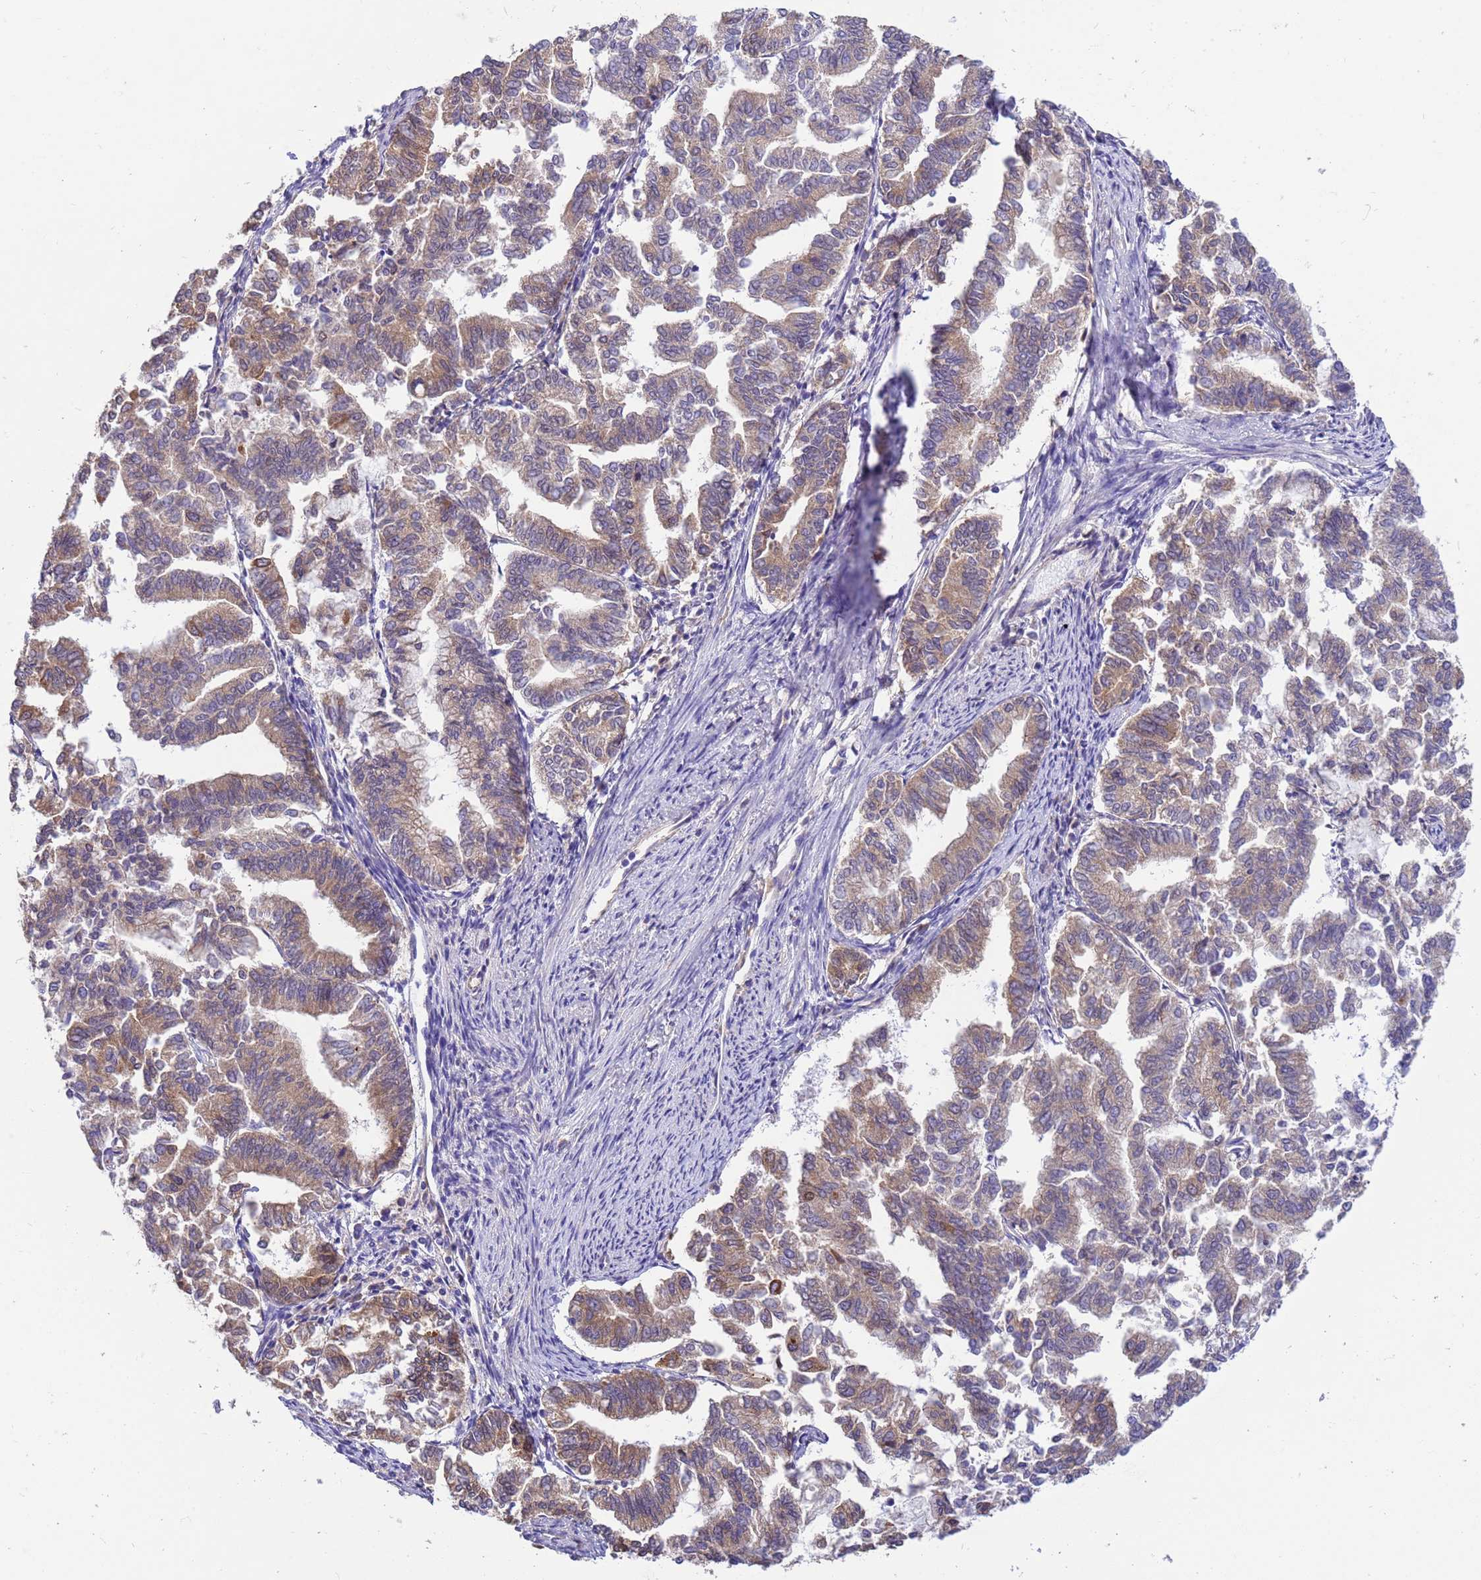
{"staining": {"intensity": "weak", "quantity": ">75%", "location": "cytoplasmic/membranous"}, "tissue": "endometrial cancer", "cell_type": "Tumor cells", "image_type": "cancer", "snomed": [{"axis": "morphology", "description": "Adenocarcinoma, NOS"}, {"axis": "topography", "description": "Endometrium"}], "caption": "Immunohistochemistry (DAB (3,3'-diaminobenzidine)) staining of human endometrial cancer (adenocarcinoma) displays weak cytoplasmic/membranous protein positivity in about >75% of tumor cells.", "gene": "TUBB1", "patient": {"sex": "female", "age": 79}}